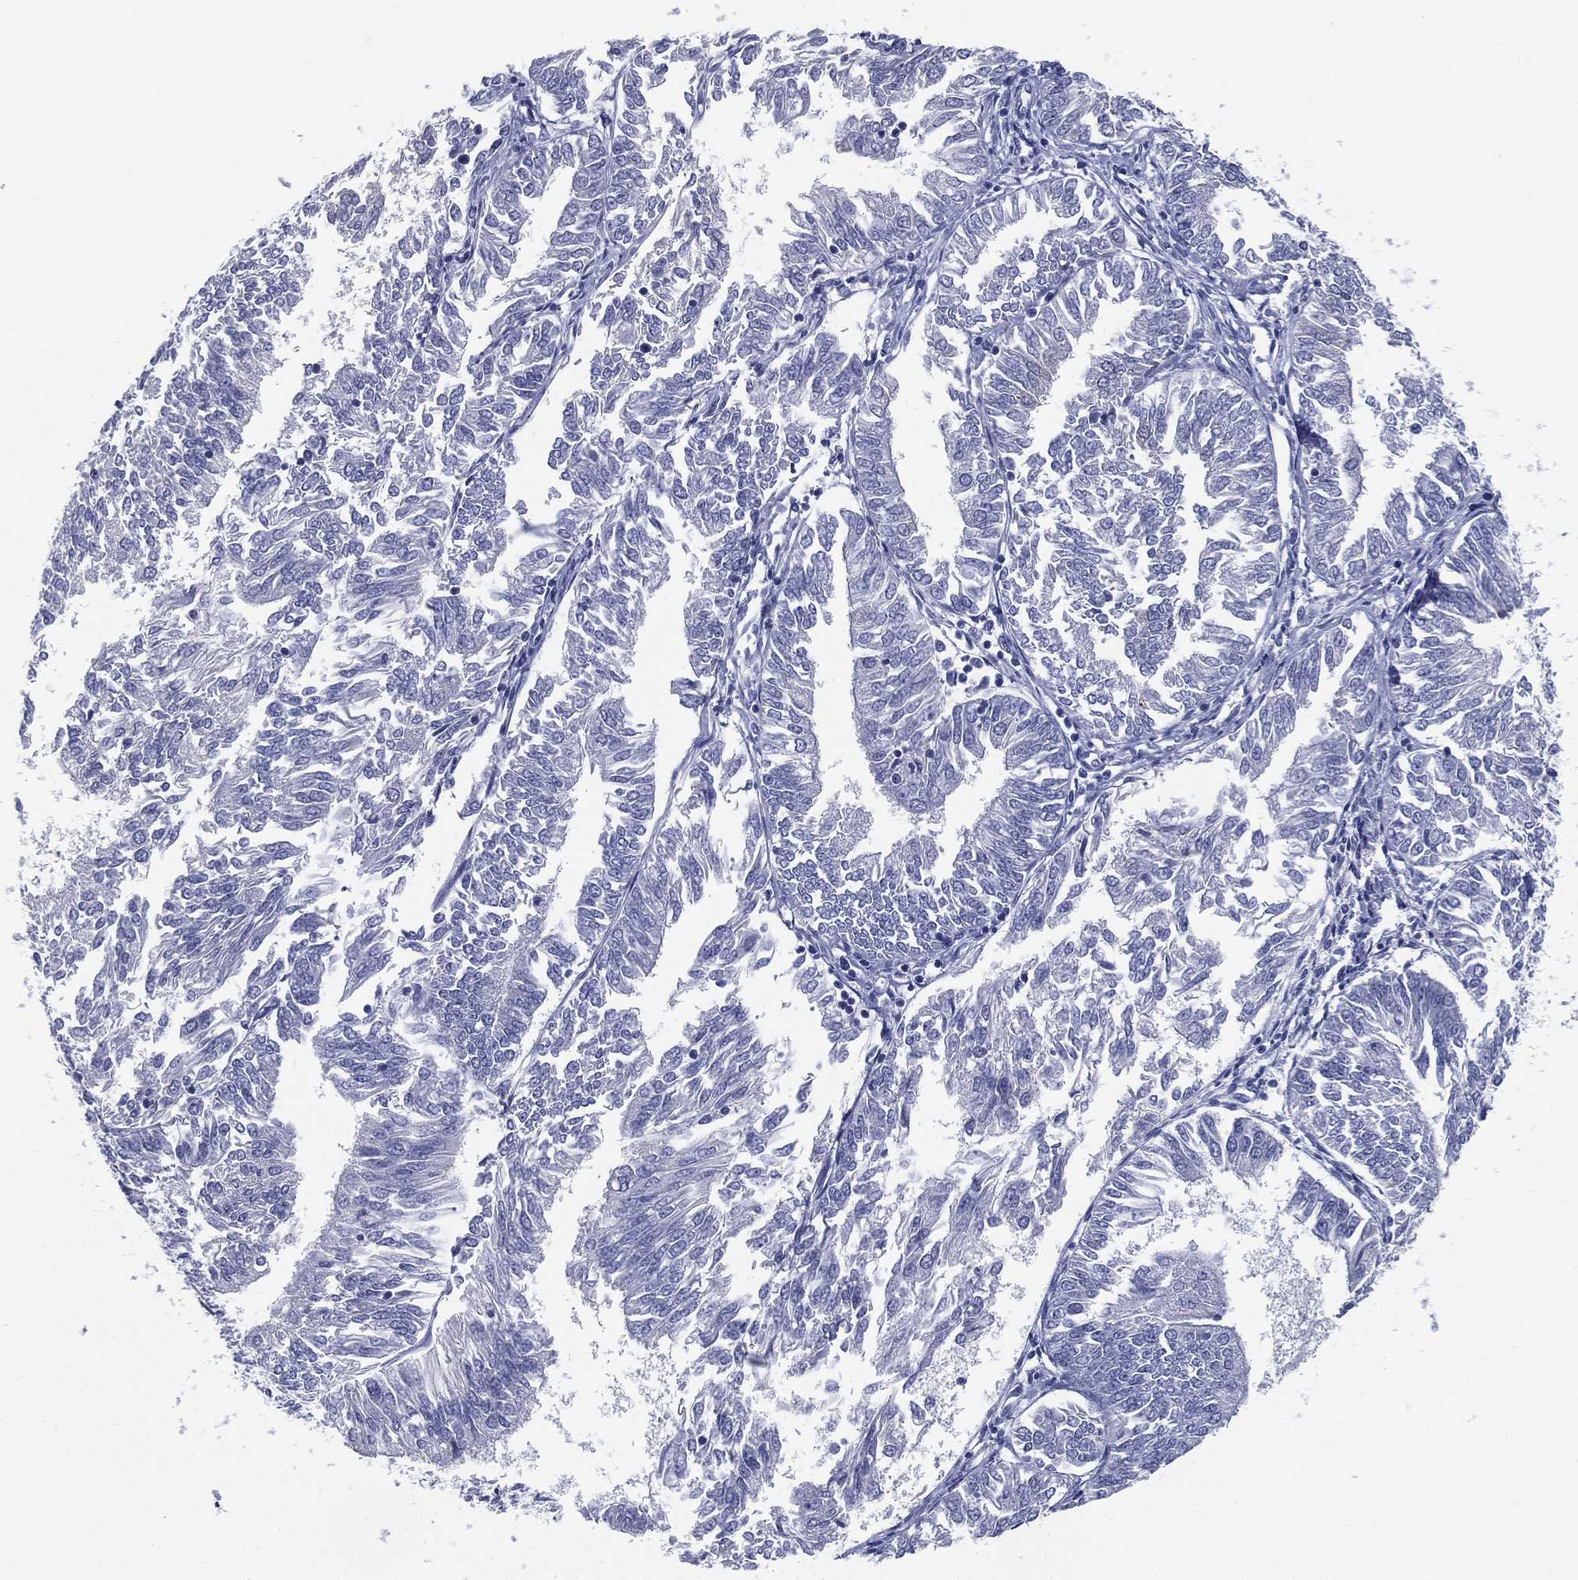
{"staining": {"intensity": "negative", "quantity": "none", "location": "none"}, "tissue": "endometrial cancer", "cell_type": "Tumor cells", "image_type": "cancer", "snomed": [{"axis": "morphology", "description": "Adenocarcinoma, NOS"}, {"axis": "topography", "description": "Endometrium"}], "caption": "This photomicrograph is of endometrial cancer stained with immunohistochemistry to label a protein in brown with the nuclei are counter-stained blue. There is no positivity in tumor cells.", "gene": "STS", "patient": {"sex": "female", "age": 58}}